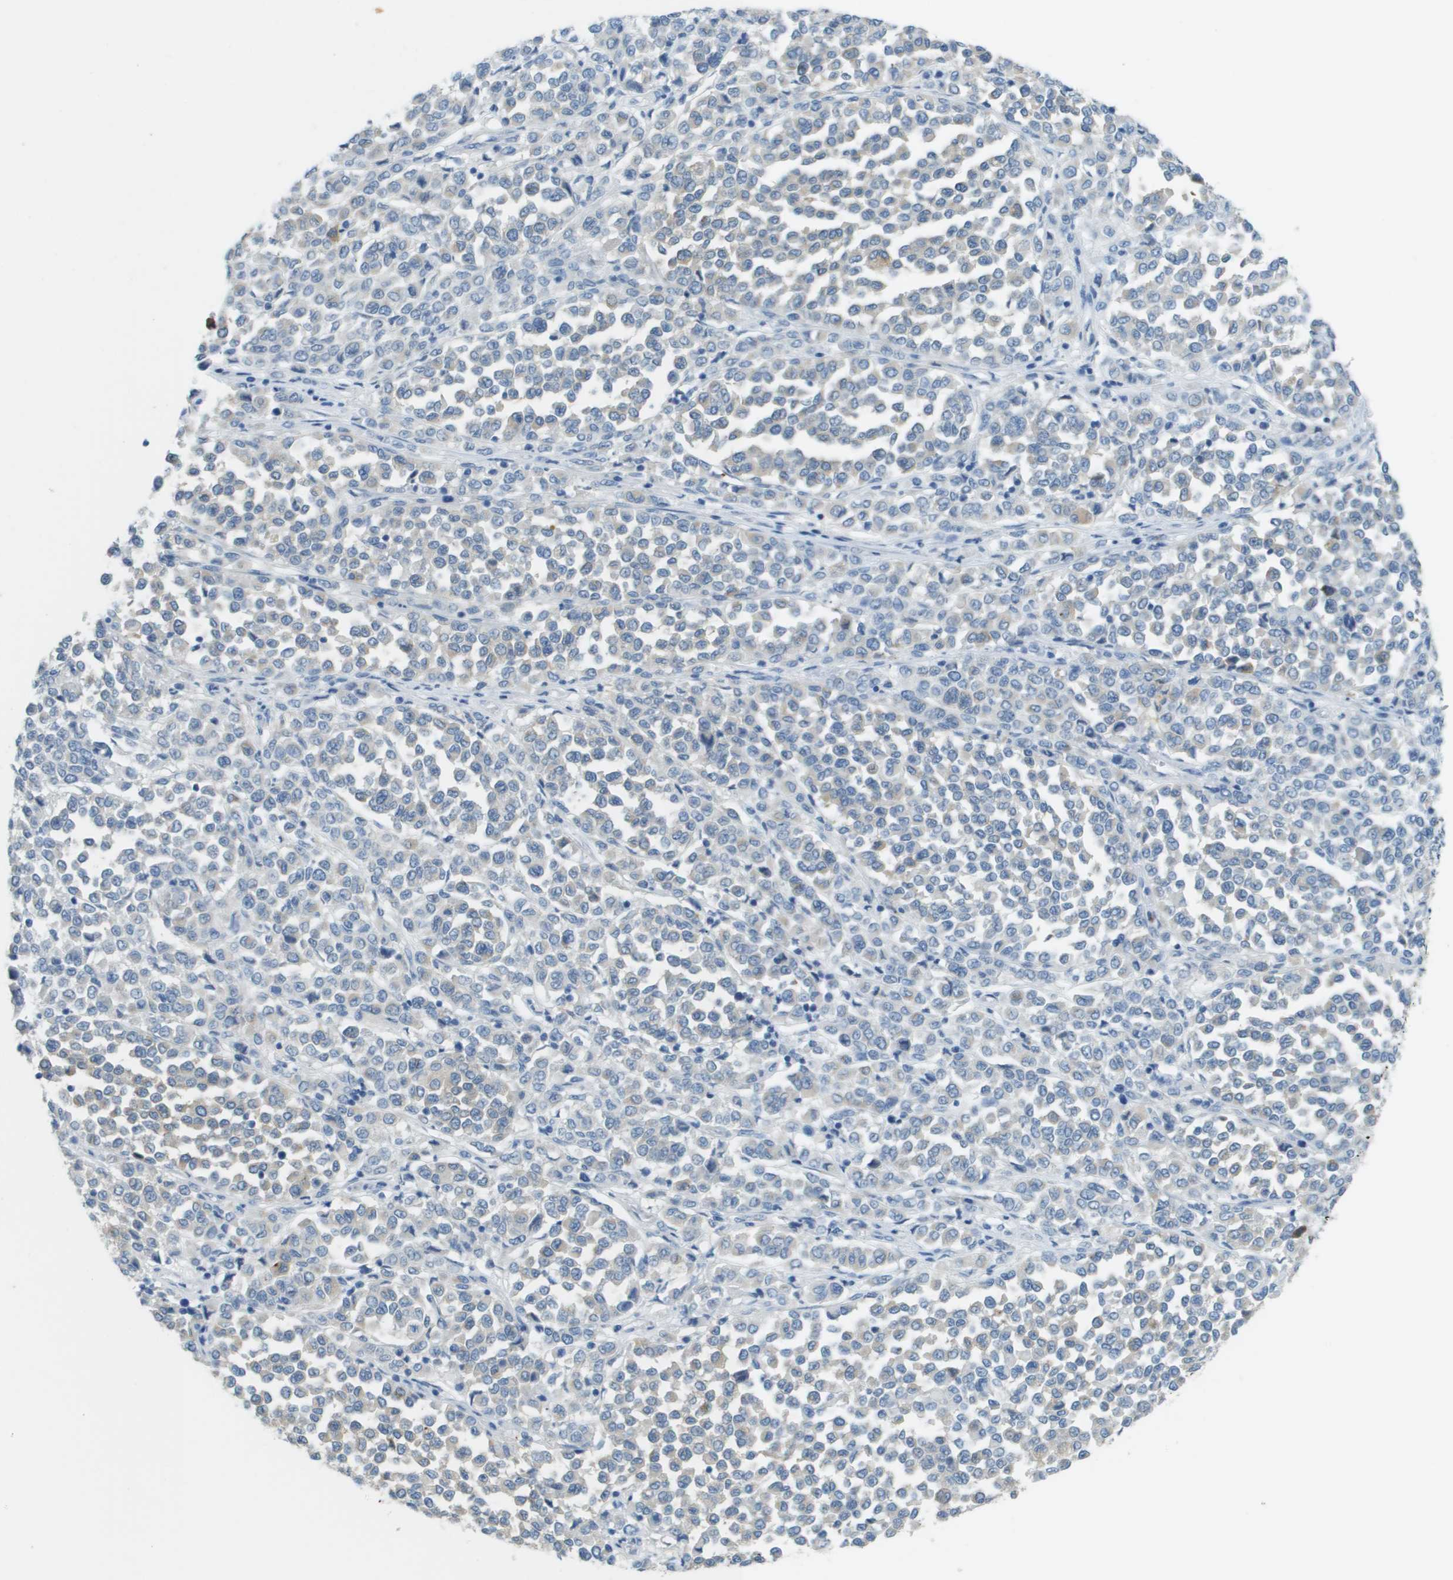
{"staining": {"intensity": "negative", "quantity": "none", "location": "none"}, "tissue": "melanoma", "cell_type": "Tumor cells", "image_type": "cancer", "snomed": [{"axis": "morphology", "description": "Malignant melanoma, Metastatic site"}, {"axis": "topography", "description": "Pancreas"}], "caption": "IHC image of neoplastic tissue: human malignant melanoma (metastatic site) stained with DAB shows no significant protein staining in tumor cells.", "gene": "PTGDR2", "patient": {"sex": "female", "age": 30}}